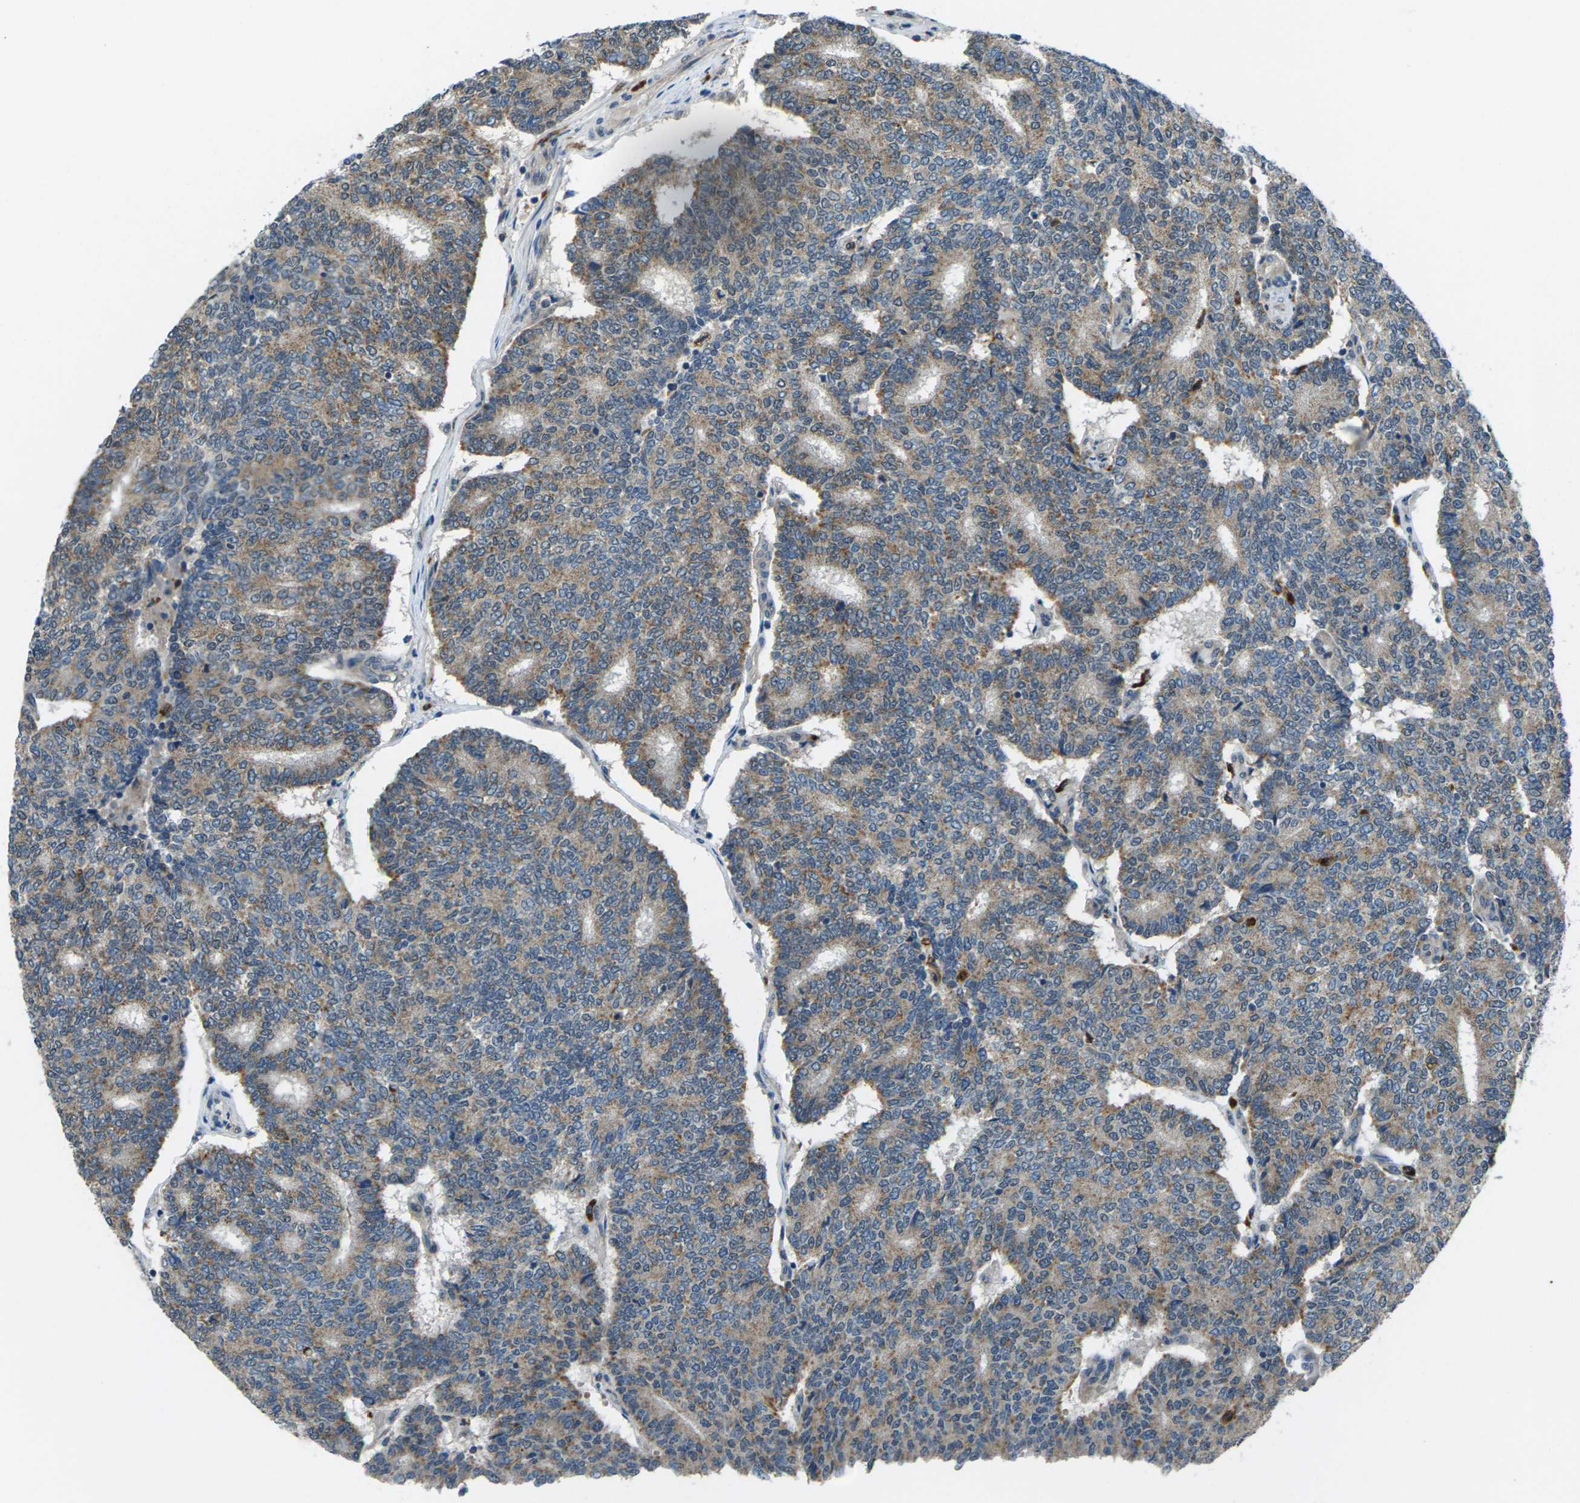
{"staining": {"intensity": "moderate", "quantity": ">75%", "location": "cytoplasmic/membranous"}, "tissue": "prostate cancer", "cell_type": "Tumor cells", "image_type": "cancer", "snomed": [{"axis": "morphology", "description": "Normal tissue, NOS"}, {"axis": "morphology", "description": "Adenocarcinoma, High grade"}, {"axis": "topography", "description": "Prostate"}, {"axis": "topography", "description": "Seminal veicle"}], "caption": "A photomicrograph of high-grade adenocarcinoma (prostate) stained for a protein demonstrates moderate cytoplasmic/membranous brown staining in tumor cells.", "gene": "SLC31A2", "patient": {"sex": "male", "age": 55}}